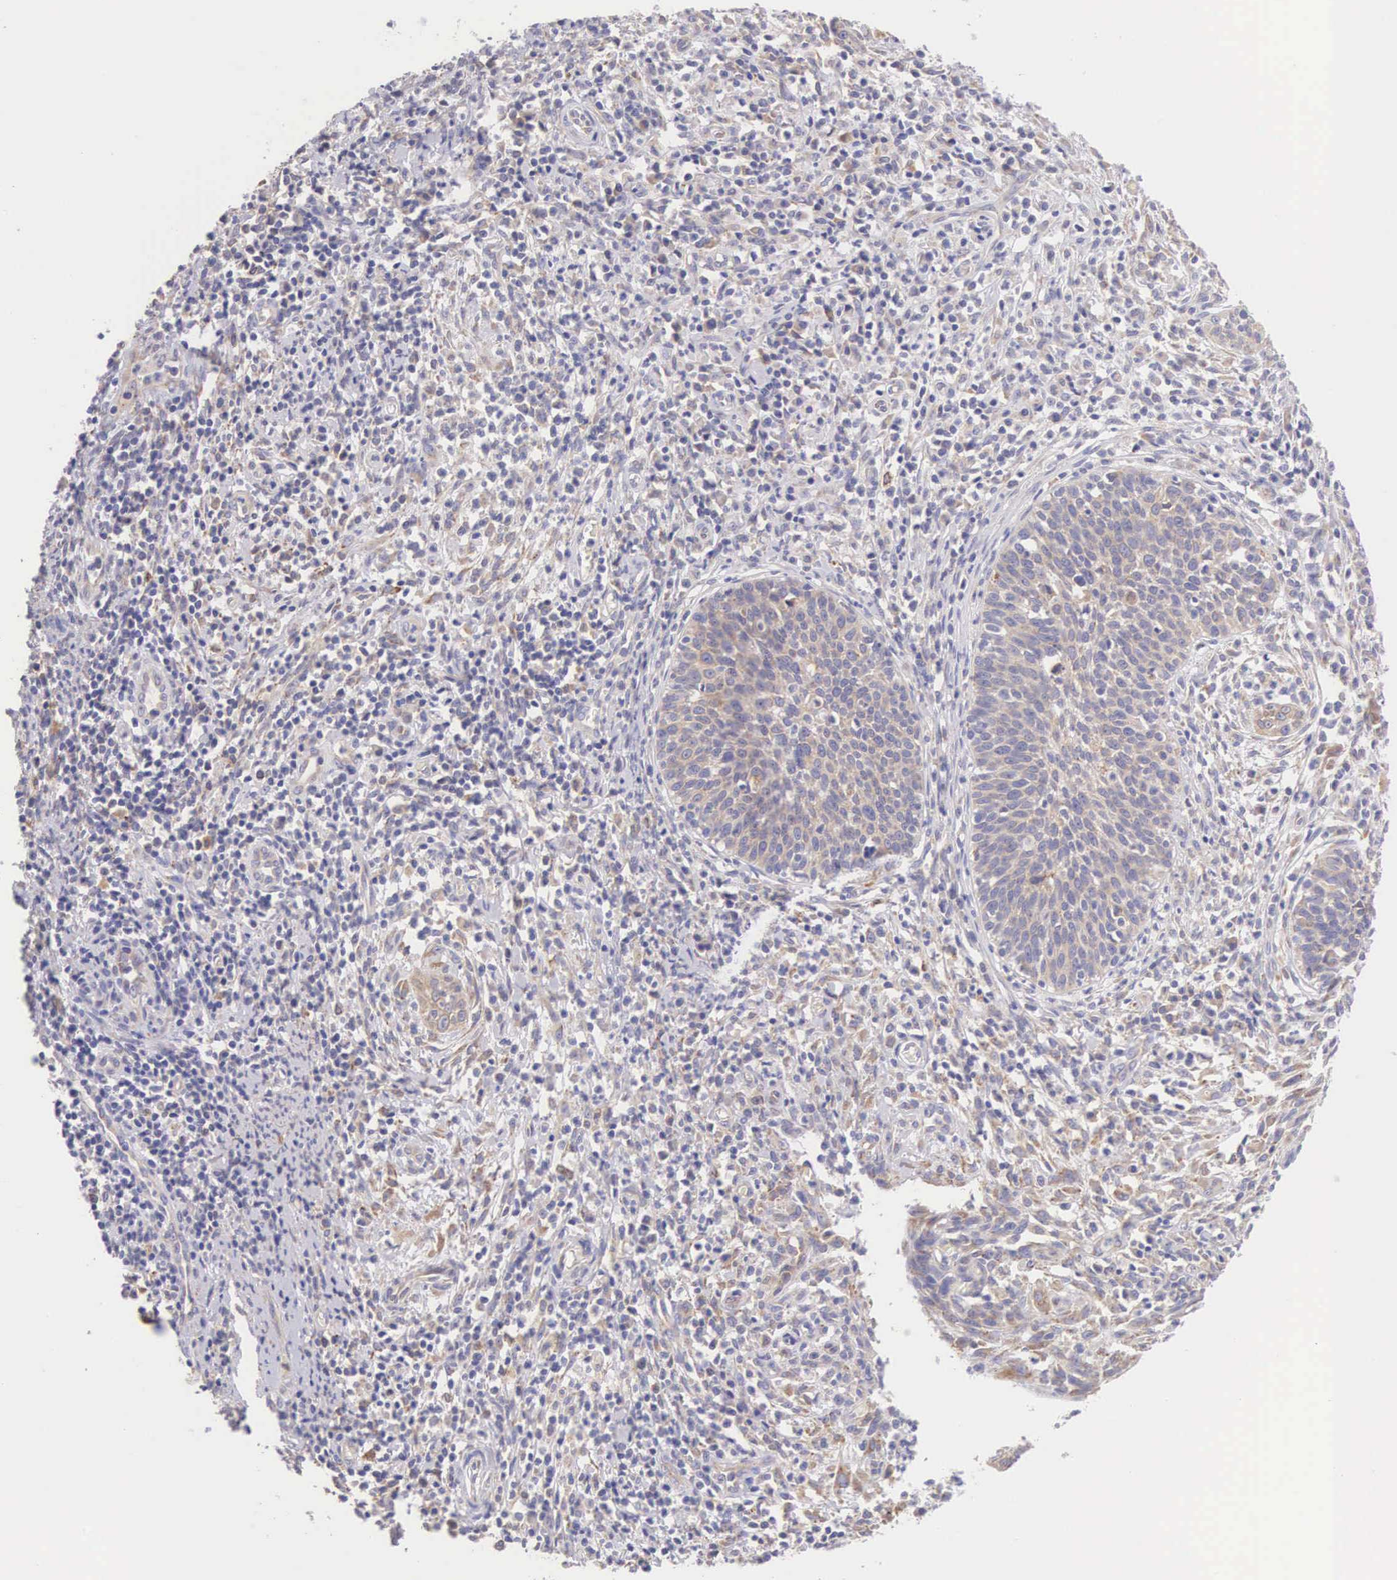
{"staining": {"intensity": "weak", "quantity": ">75%", "location": "cytoplasmic/membranous"}, "tissue": "cervical cancer", "cell_type": "Tumor cells", "image_type": "cancer", "snomed": [{"axis": "morphology", "description": "Squamous cell carcinoma, NOS"}, {"axis": "topography", "description": "Cervix"}], "caption": "DAB immunohistochemical staining of cervical cancer (squamous cell carcinoma) reveals weak cytoplasmic/membranous protein expression in about >75% of tumor cells.", "gene": "NSDHL", "patient": {"sex": "female", "age": 41}}